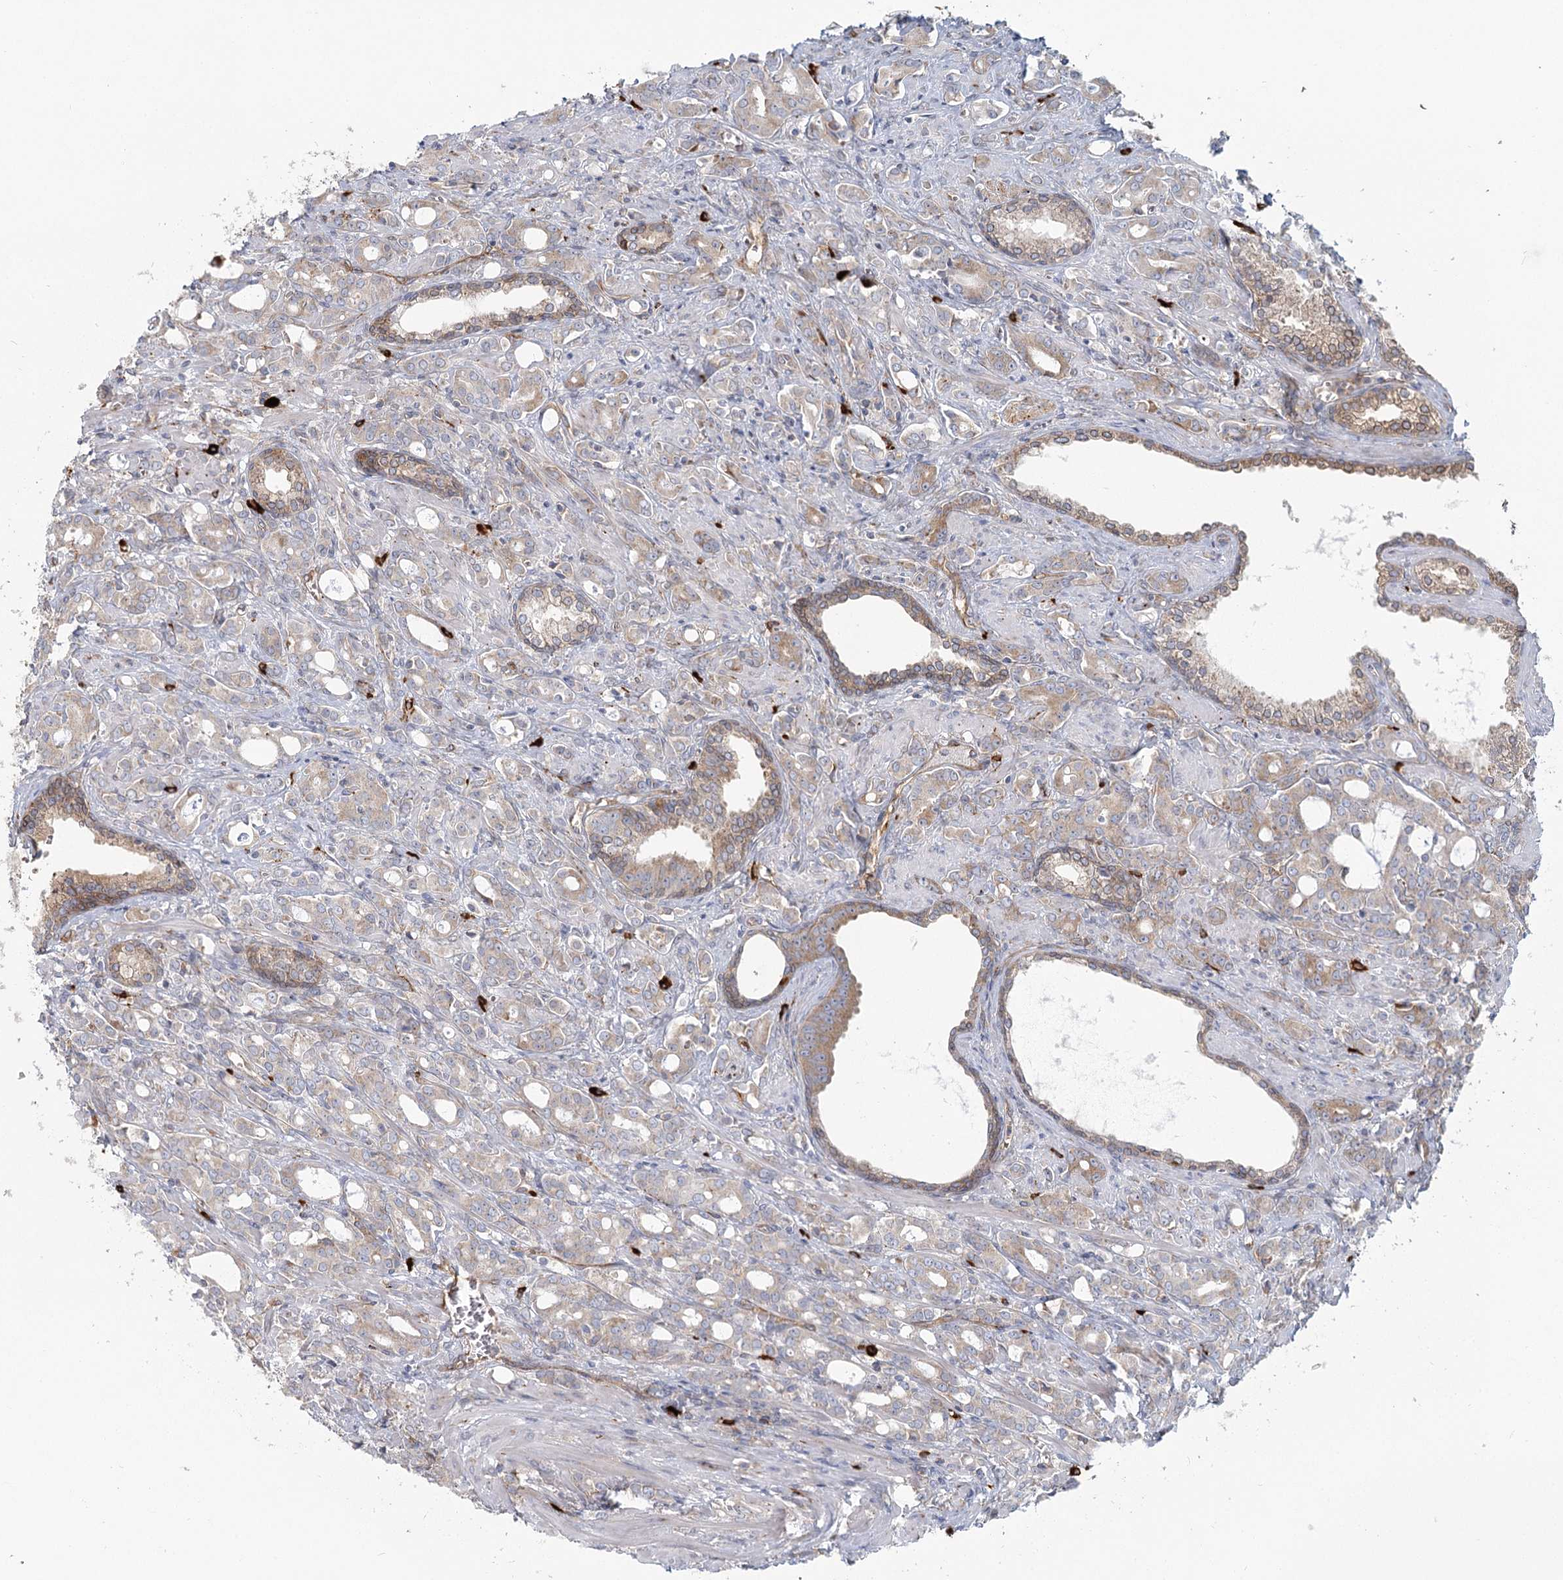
{"staining": {"intensity": "moderate", "quantity": "25%-75%", "location": "cytoplasmic/membranous"}, "tissue": "prostate cancer", "cell_type": "Tumor cells", "image_type": "cancer", "snomed": [{"axis": "morphology", "description": "Adenocarcinoma, High grade"}, {"axis": "topography", "description": "Prostate"}], "caption": "Prostate high-grade adenocarcinoma was stained to show a protein in brown. There is medium levels of moderate cytoplasmic/membranous staining in about 25%-75% of tumor cells.", "gene": "HARS2", "patient": {"sex": "male", "age": 72}}